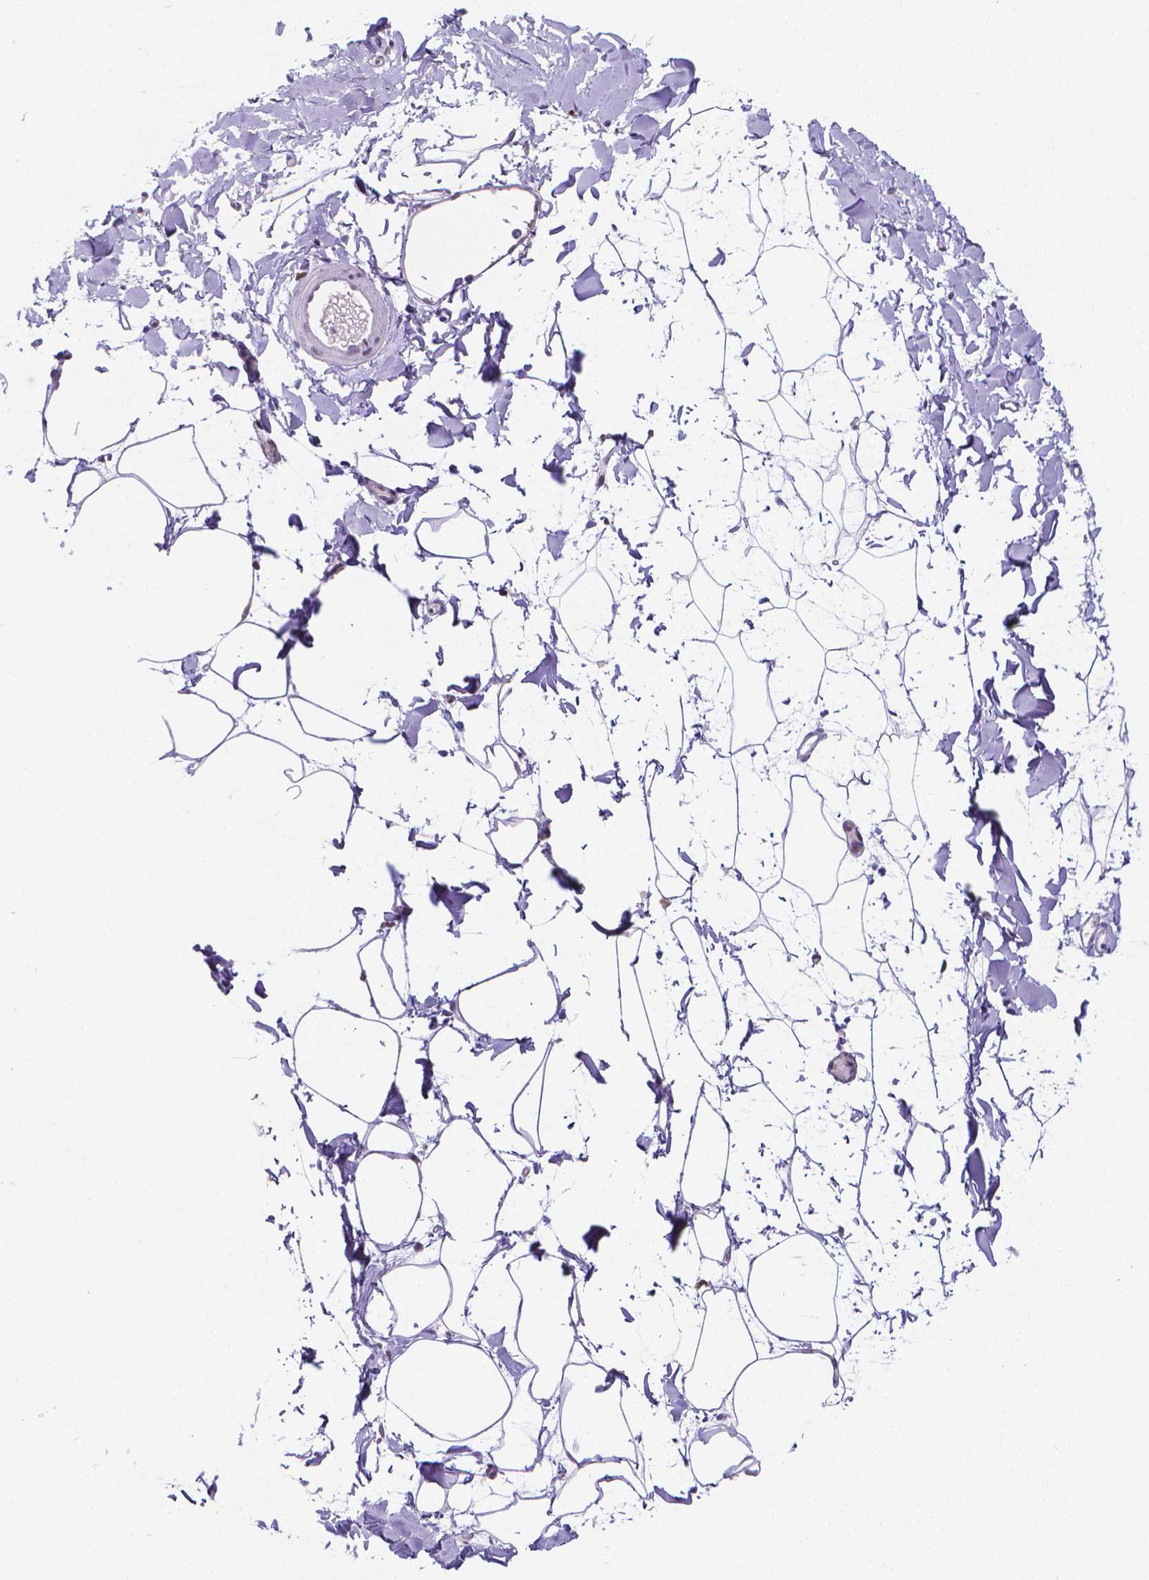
{"staining": {"intensity": "negative", "quantity": "none", "location": "none"}, "tissue": "adipose tissue", "cell_type": "Adipocytes", "image_type": "normal", "snomed": [{"axis": "morphology", "description": "Normal tissue, NOS"}, {"axis": "topography", "description": "Gallbladder"}, {"axis": "topography", "description": "Peripheral nerve tissue"}], "caption": "IHC image of normal adipose tissue stained for a protein (brown), which reveals no expression in adipocytes. (Immunohistochemistry, brightfield microscopy, high magnification).", "gene": "MEF2C", "patient": {"sex": "female", "age": 45}}